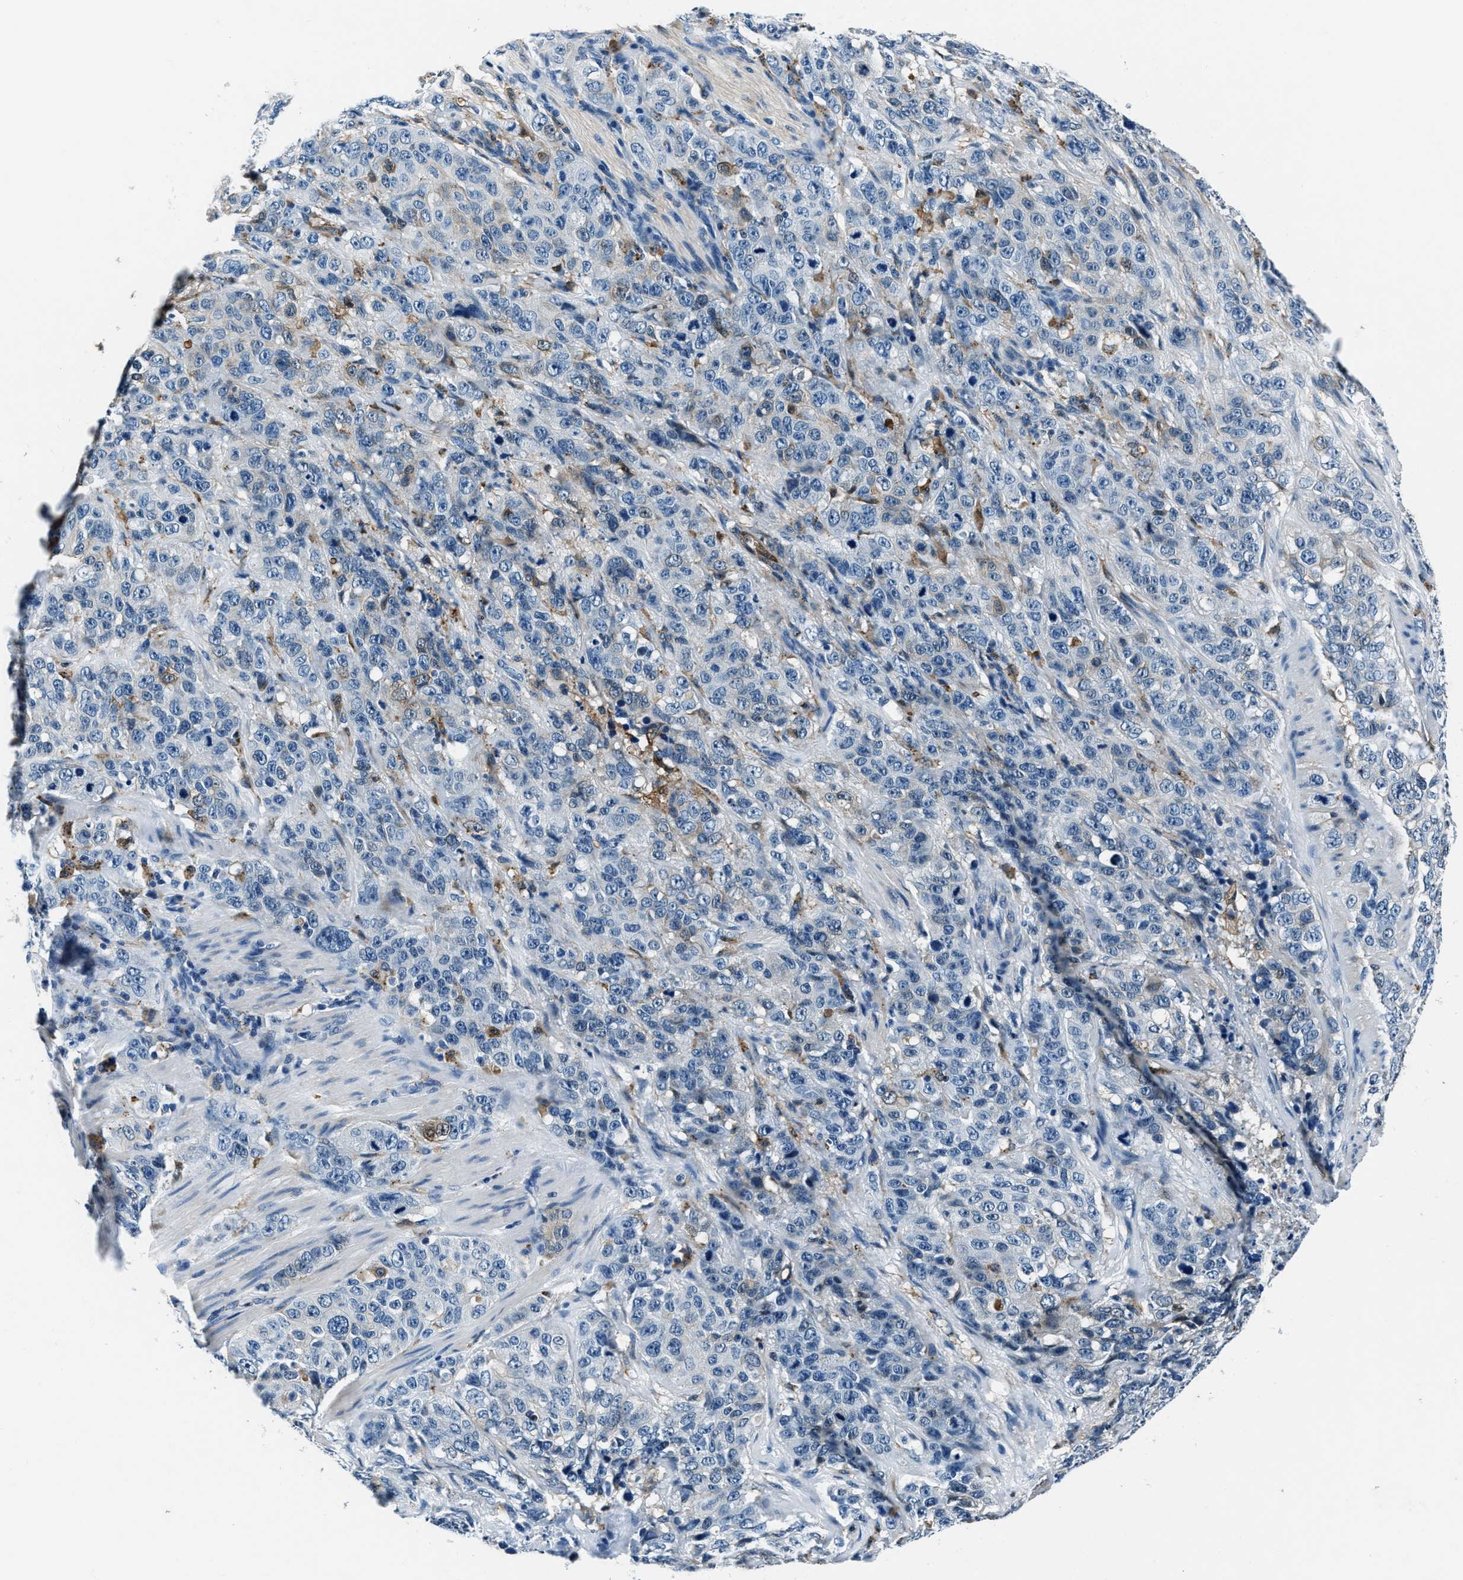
{"staining": {"intensity": "negative", "quantity": "none", "location": "none"}, "tissue": "stomach cancer", "cell_type": "Tumor cells", "image_type": "cancer", "snomed": [{"axis": "morphology", "description": "Adenocarcinoma, NOS"}, {"axis": "topography", "description": "Stomach"}], "caption": "Immunohistochemical staining of human stomach adenocarcinoma exhibits no significant positivity in tumor cells.", "gene": "PTPDC1", "patient": {"sex": "male", "age": 48}}